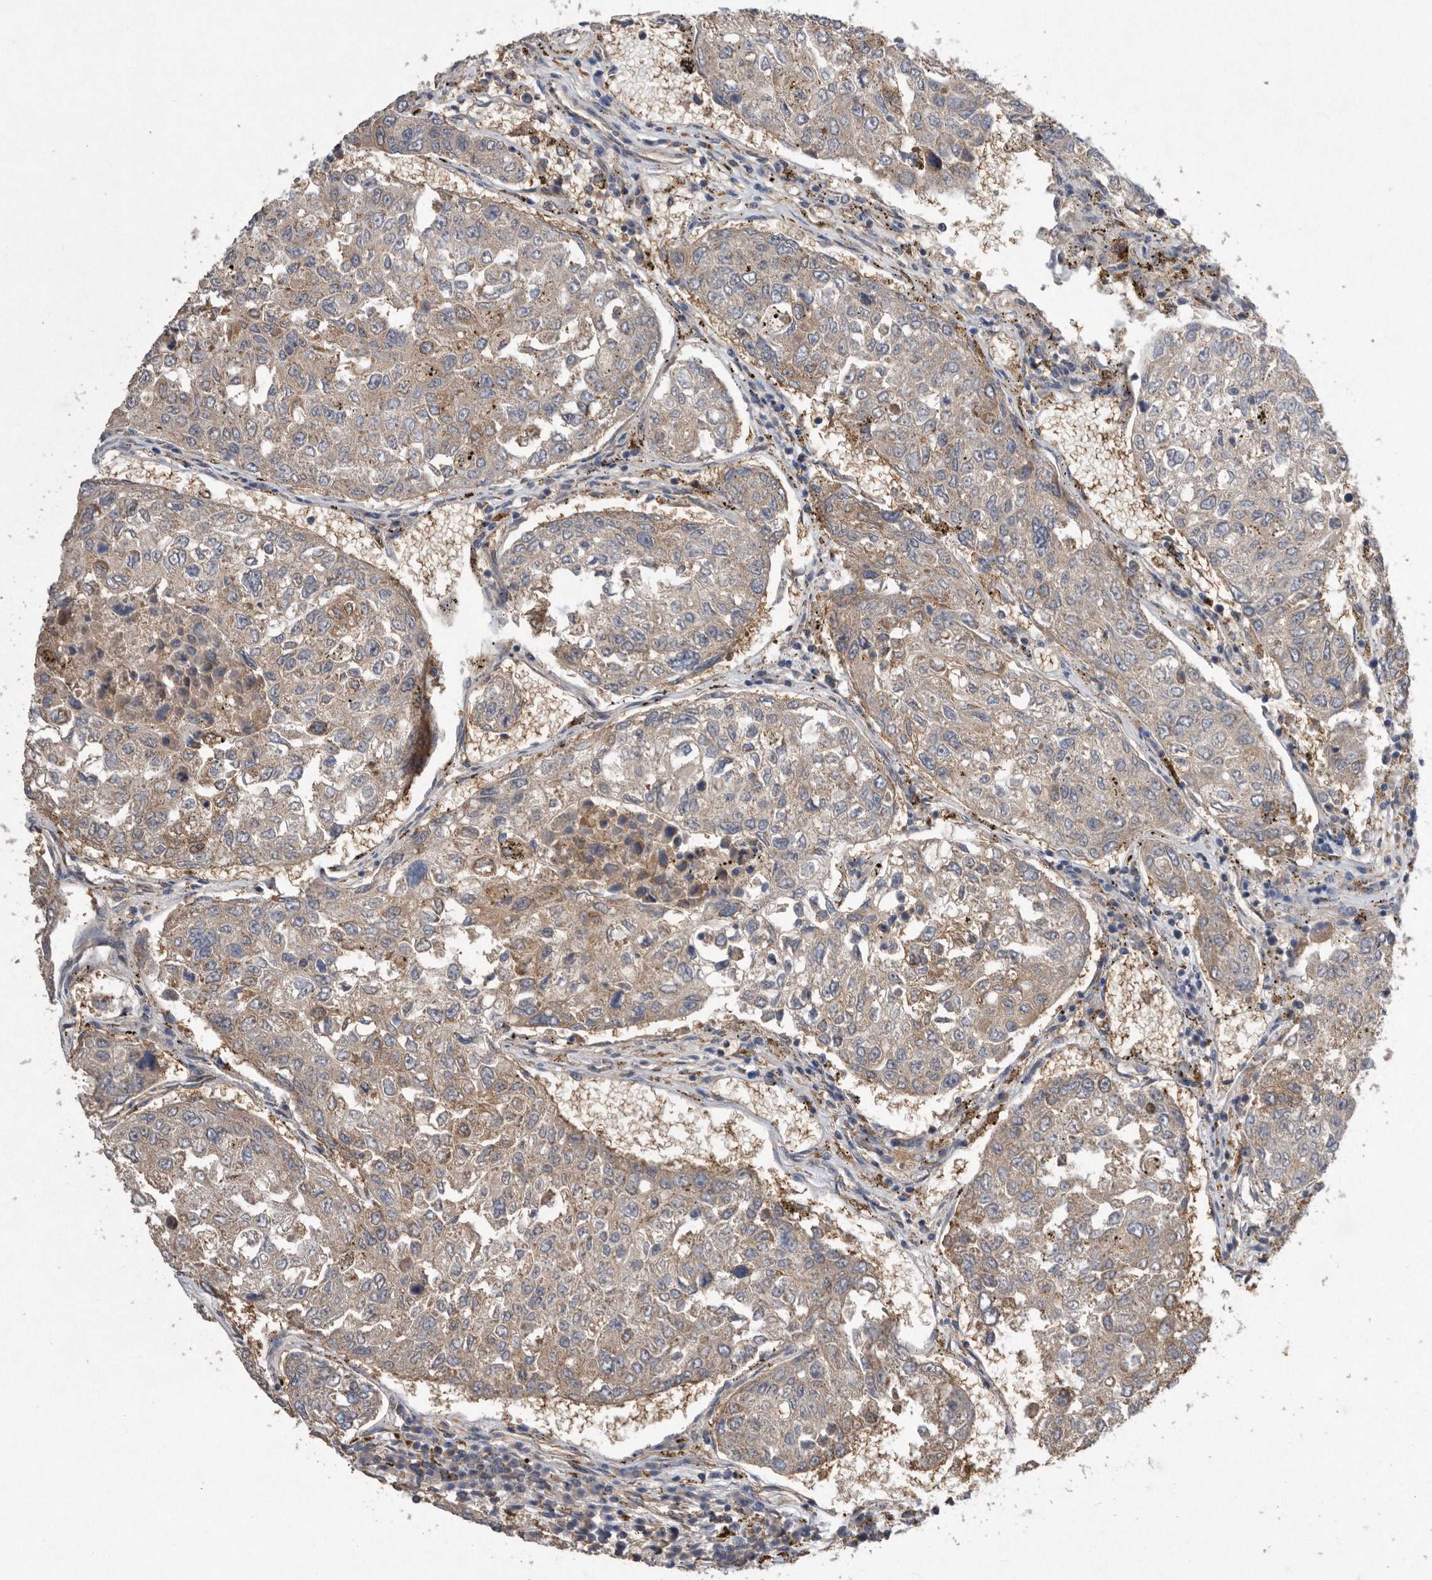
{"staining": {"intensity": "weak", "quantity": "25%-75%", "location": "cytoplasmic/membranous"}, "tissue": "urothelial cancer", "cell_type": "Tumor cells", "image_type": "cancer", "snomed": [{"axis": "morphology", "description": "Urothelial carcinoma, High grade"}, {"axis": "topography", "description": "Lymph node"}, {"axis": "topography", "description": "Urinary bladder"}], "caption": "Protein staining of high-grade urothelial carcinoma tissue demonstrates weak cytoplasmic/membranous staining in about 25%-75% of tumor cells. Using DAB (brown) and hematoxylin (blue) stains, captured at high magnification using brightfield microscopy.", "gene": "PON2", "patient": {"sex": "male", "age": 51}}